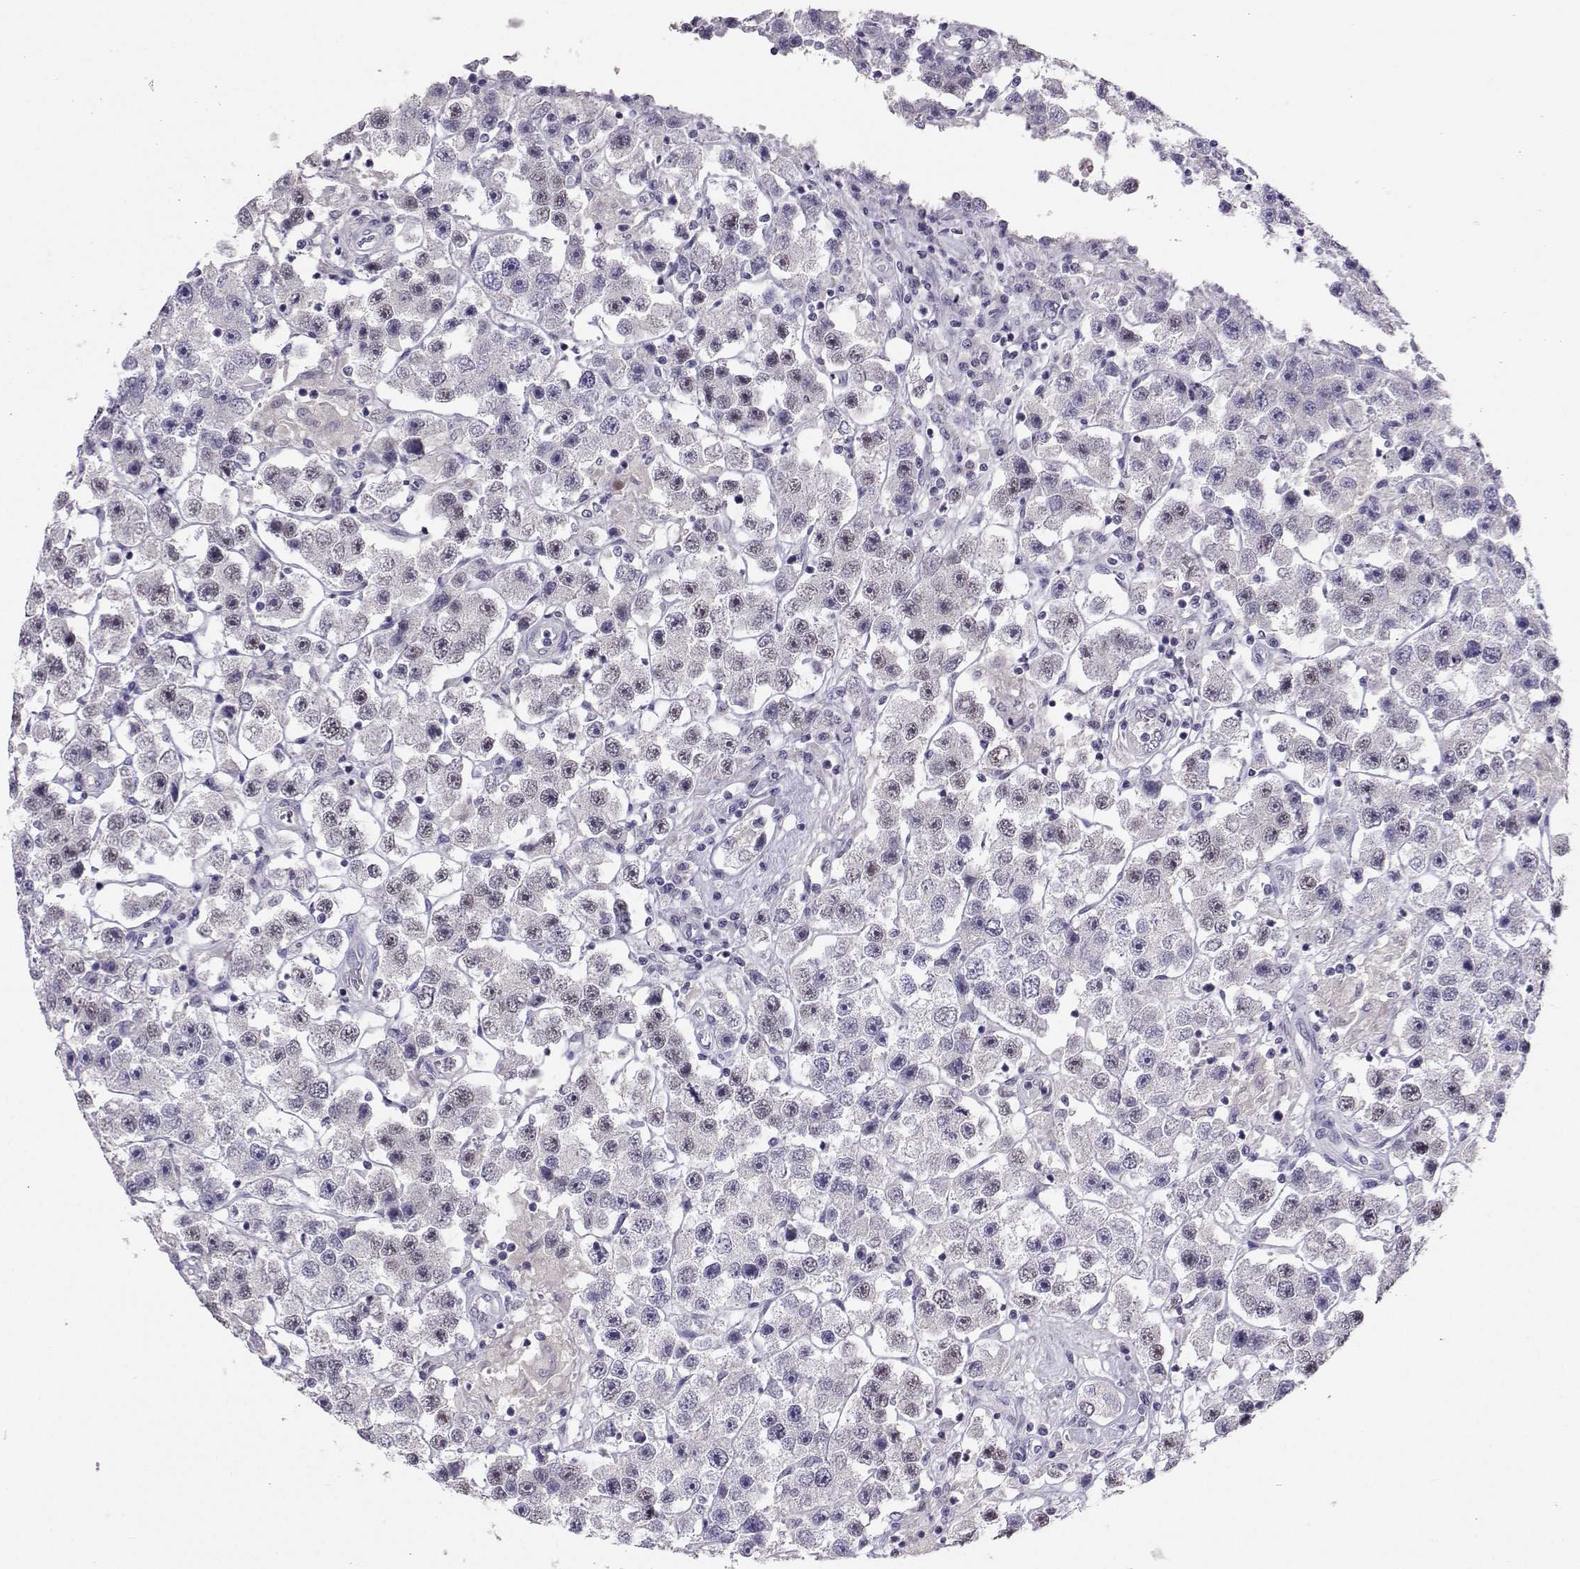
{"staining": {"intensity": "weak", "quantity": "<25%", "location": "nuclear"}, "tissue": "testis cancer", "cell_type": "Tumor cells", "image_type": "cancer", "snomed": [{"axis": "morphology", "description": "Seminoma, NOS"}, {"axis": "topography", "description": "Testis"}], "caption": "Testis cancer (seminoma) was stained to show a protein in brown. There is no significant staining in tumor cells.", "gene": "DNAAF1", "patient": {"sex": "male", "age": 45}}